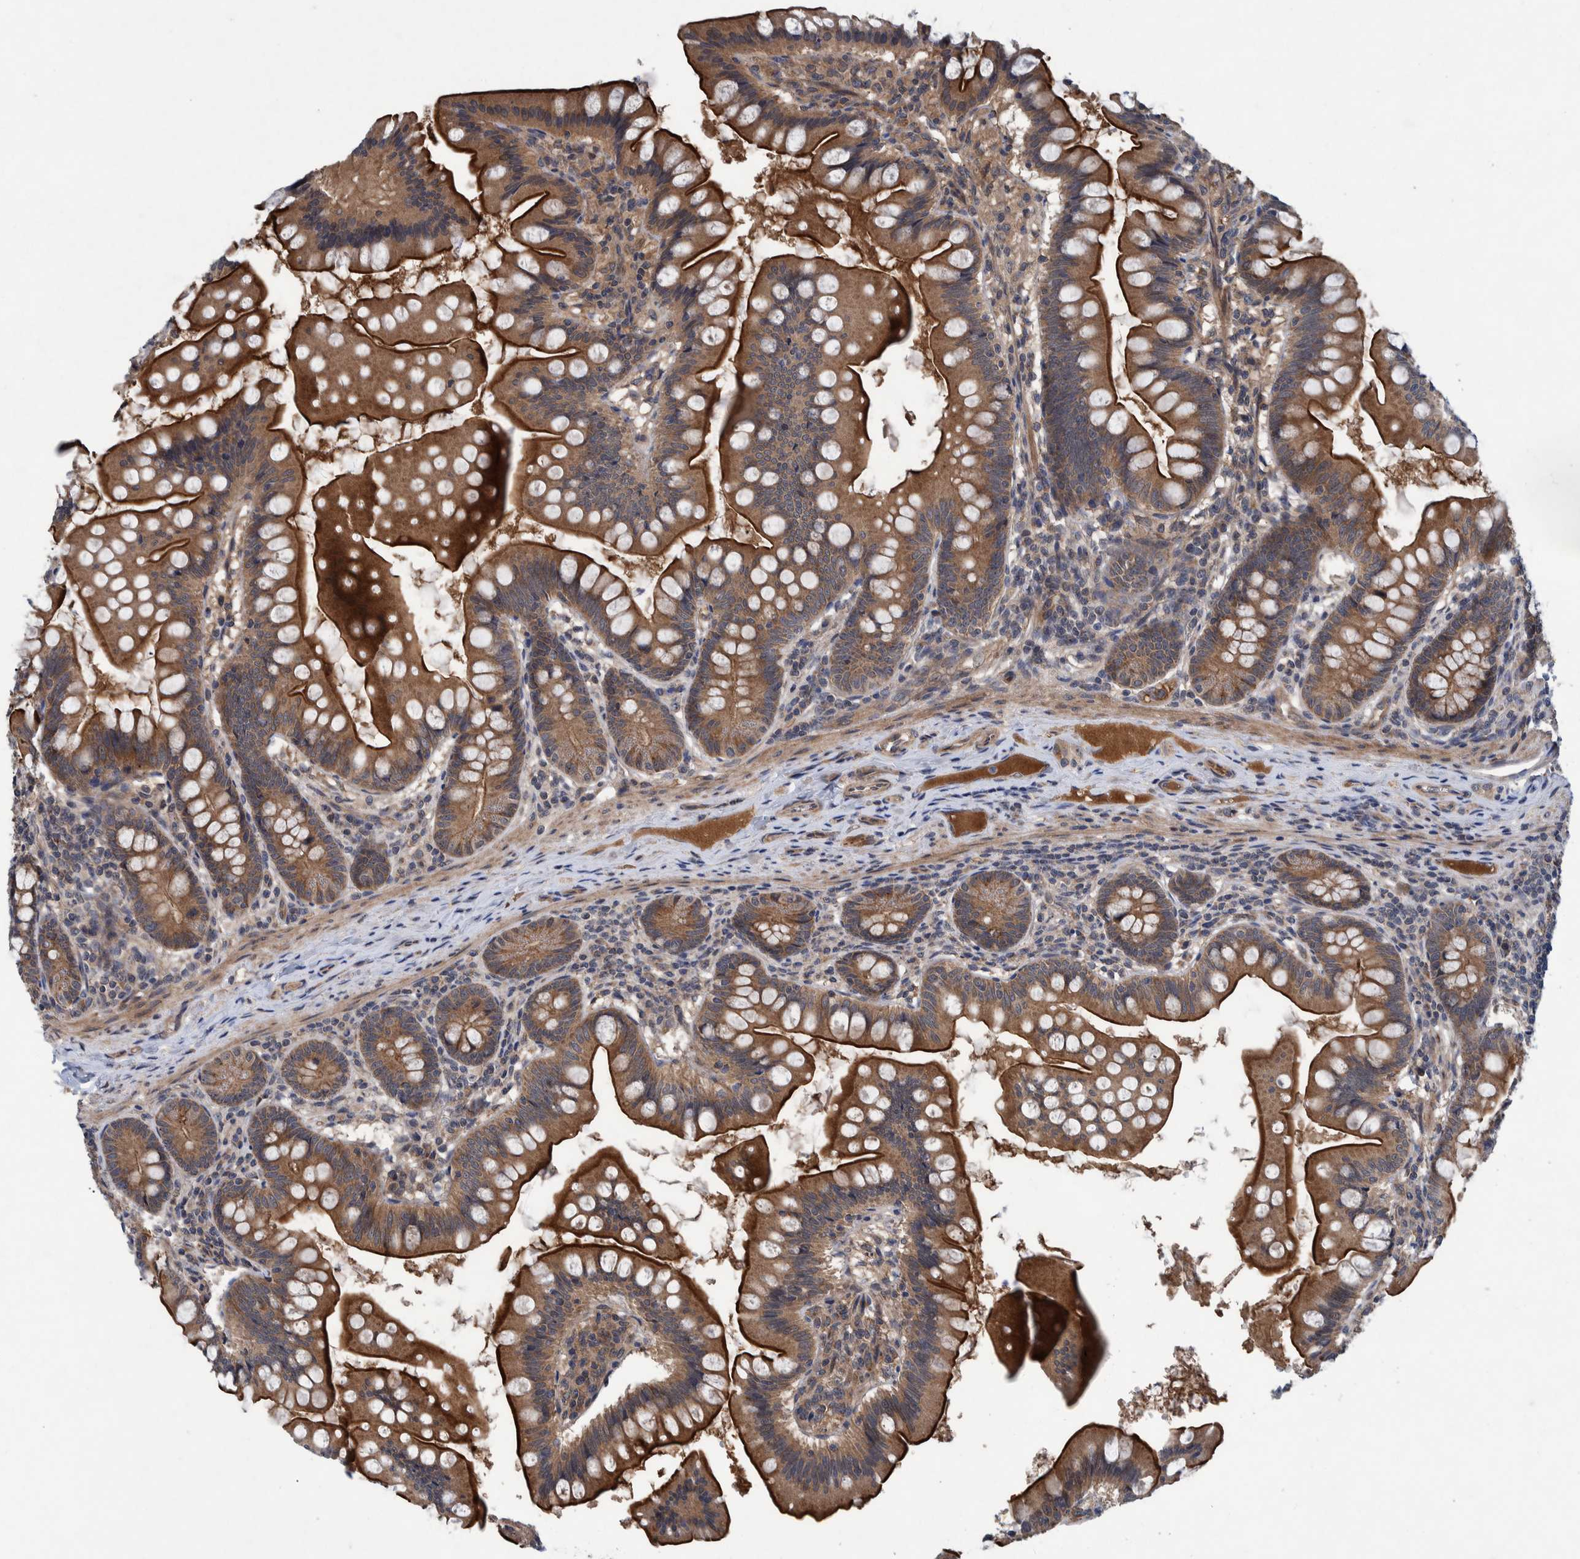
{"staining": {"intensity": "strong", "quantity": ">75%", "location": "cytoplasmic/membranous"}, "tissue": "small intestine", "cell_type": "Glandular cells", "image_type": "normal", "snomed": [{"axis": "morphology", "description": "Normal tissue, NOS"}, {"axis": "topography", "description": "Small intestine"}], "caption": "A photomicrograph of human small intestine stained for a protein shows strong cytoplasmic/membranous brown staining in glandular cells. (DAB = brown stain, brightfield microscopy at high magnification).", "gene": "ITIH3", "patient": {"sex": "male", "age": 7}}